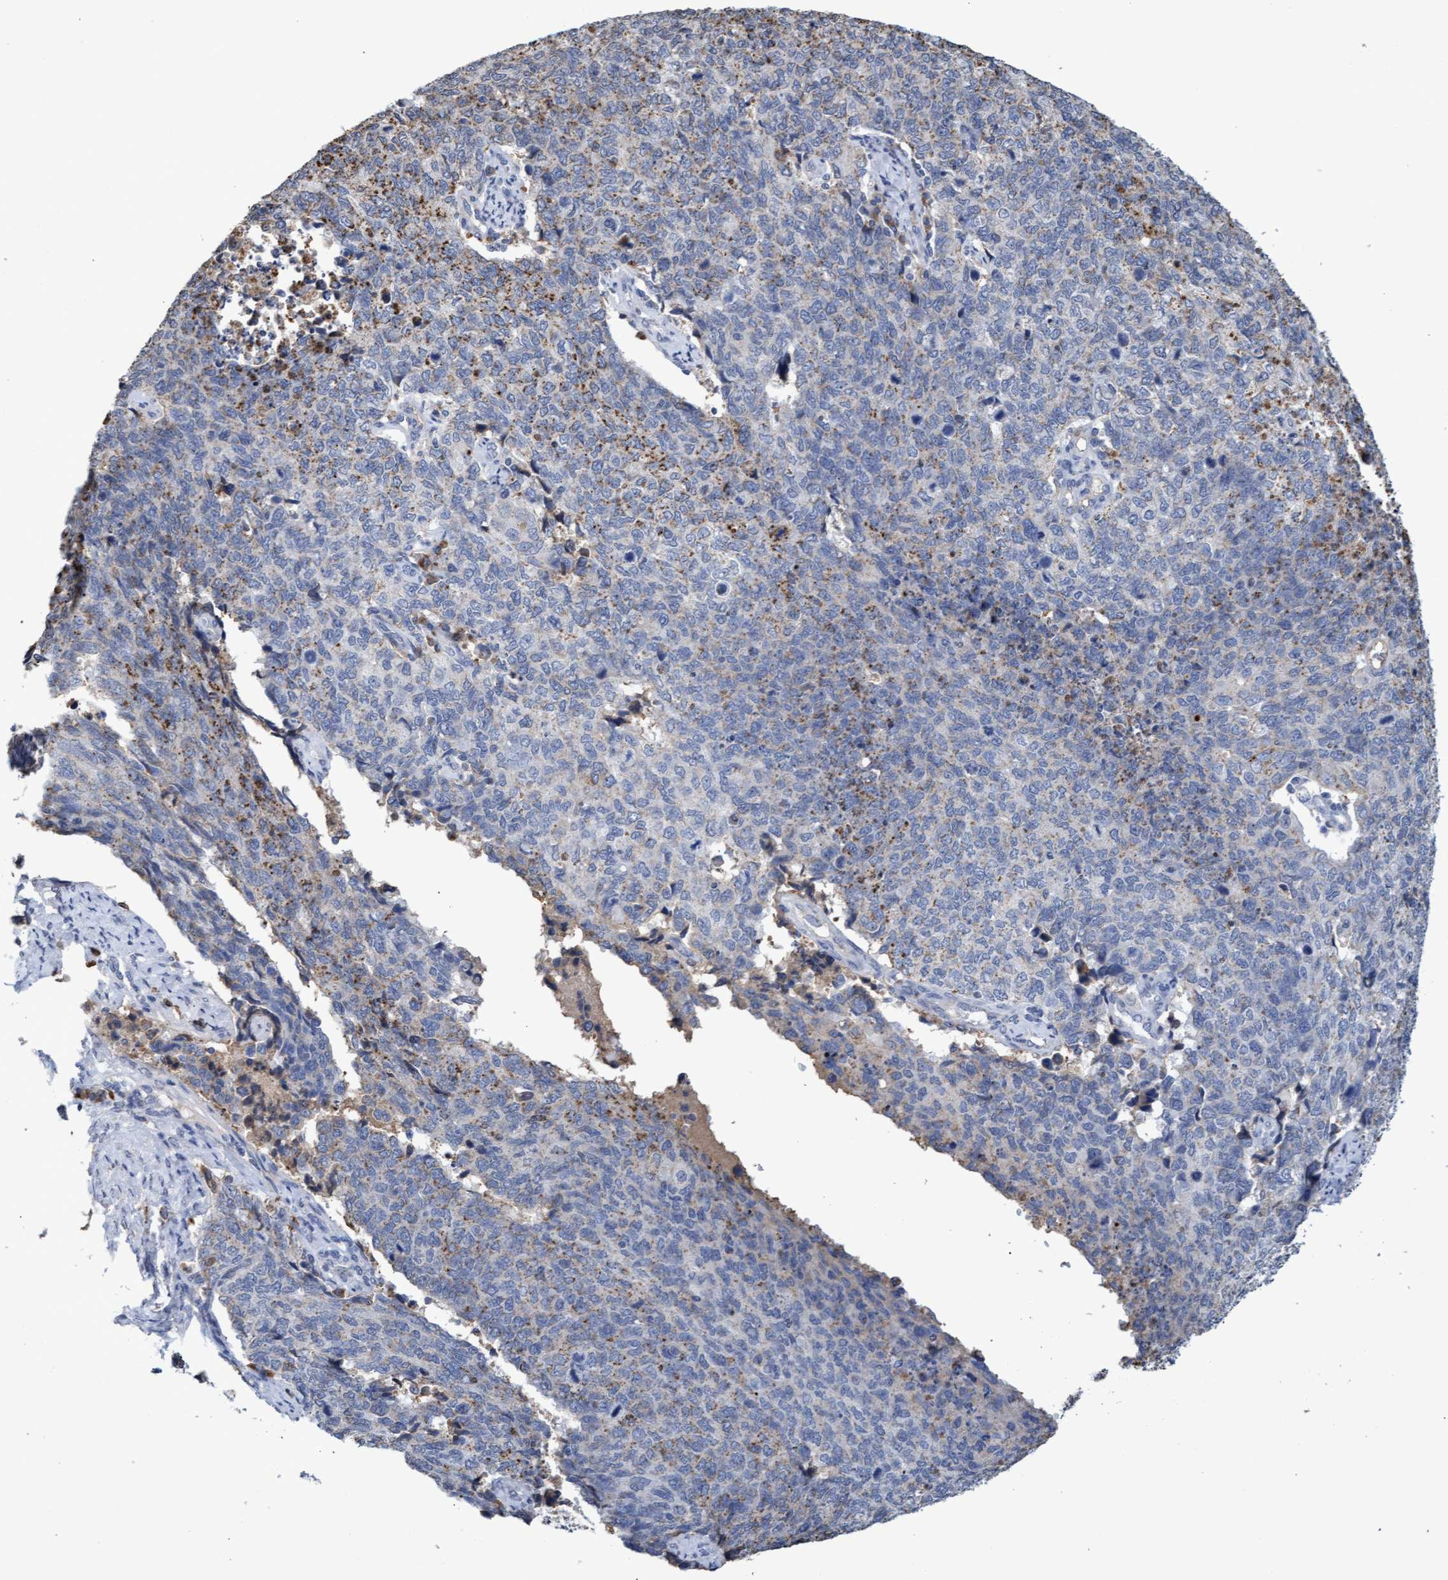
{"staining": {"intensity": "moderate", "quantity": "<25%", "location": "cytoplasmic/membranous"}, "tissue": "cervical cancer", "cell_type": "Tumor cells", "image_type": "cancer", "snomed": [{"axis": "morphology", "description": "Squamous cell carcinoma, NOS"}, {"axis": "topography", "description": "Cervix"}], "caption": "Protein staining of cervical cancer tissue exhibits moderate cytoplasmic/membranous positivity in about <25% of tumor cells.", "gene": "GPR39", "patient": {"sex": "female", "age": 63}}